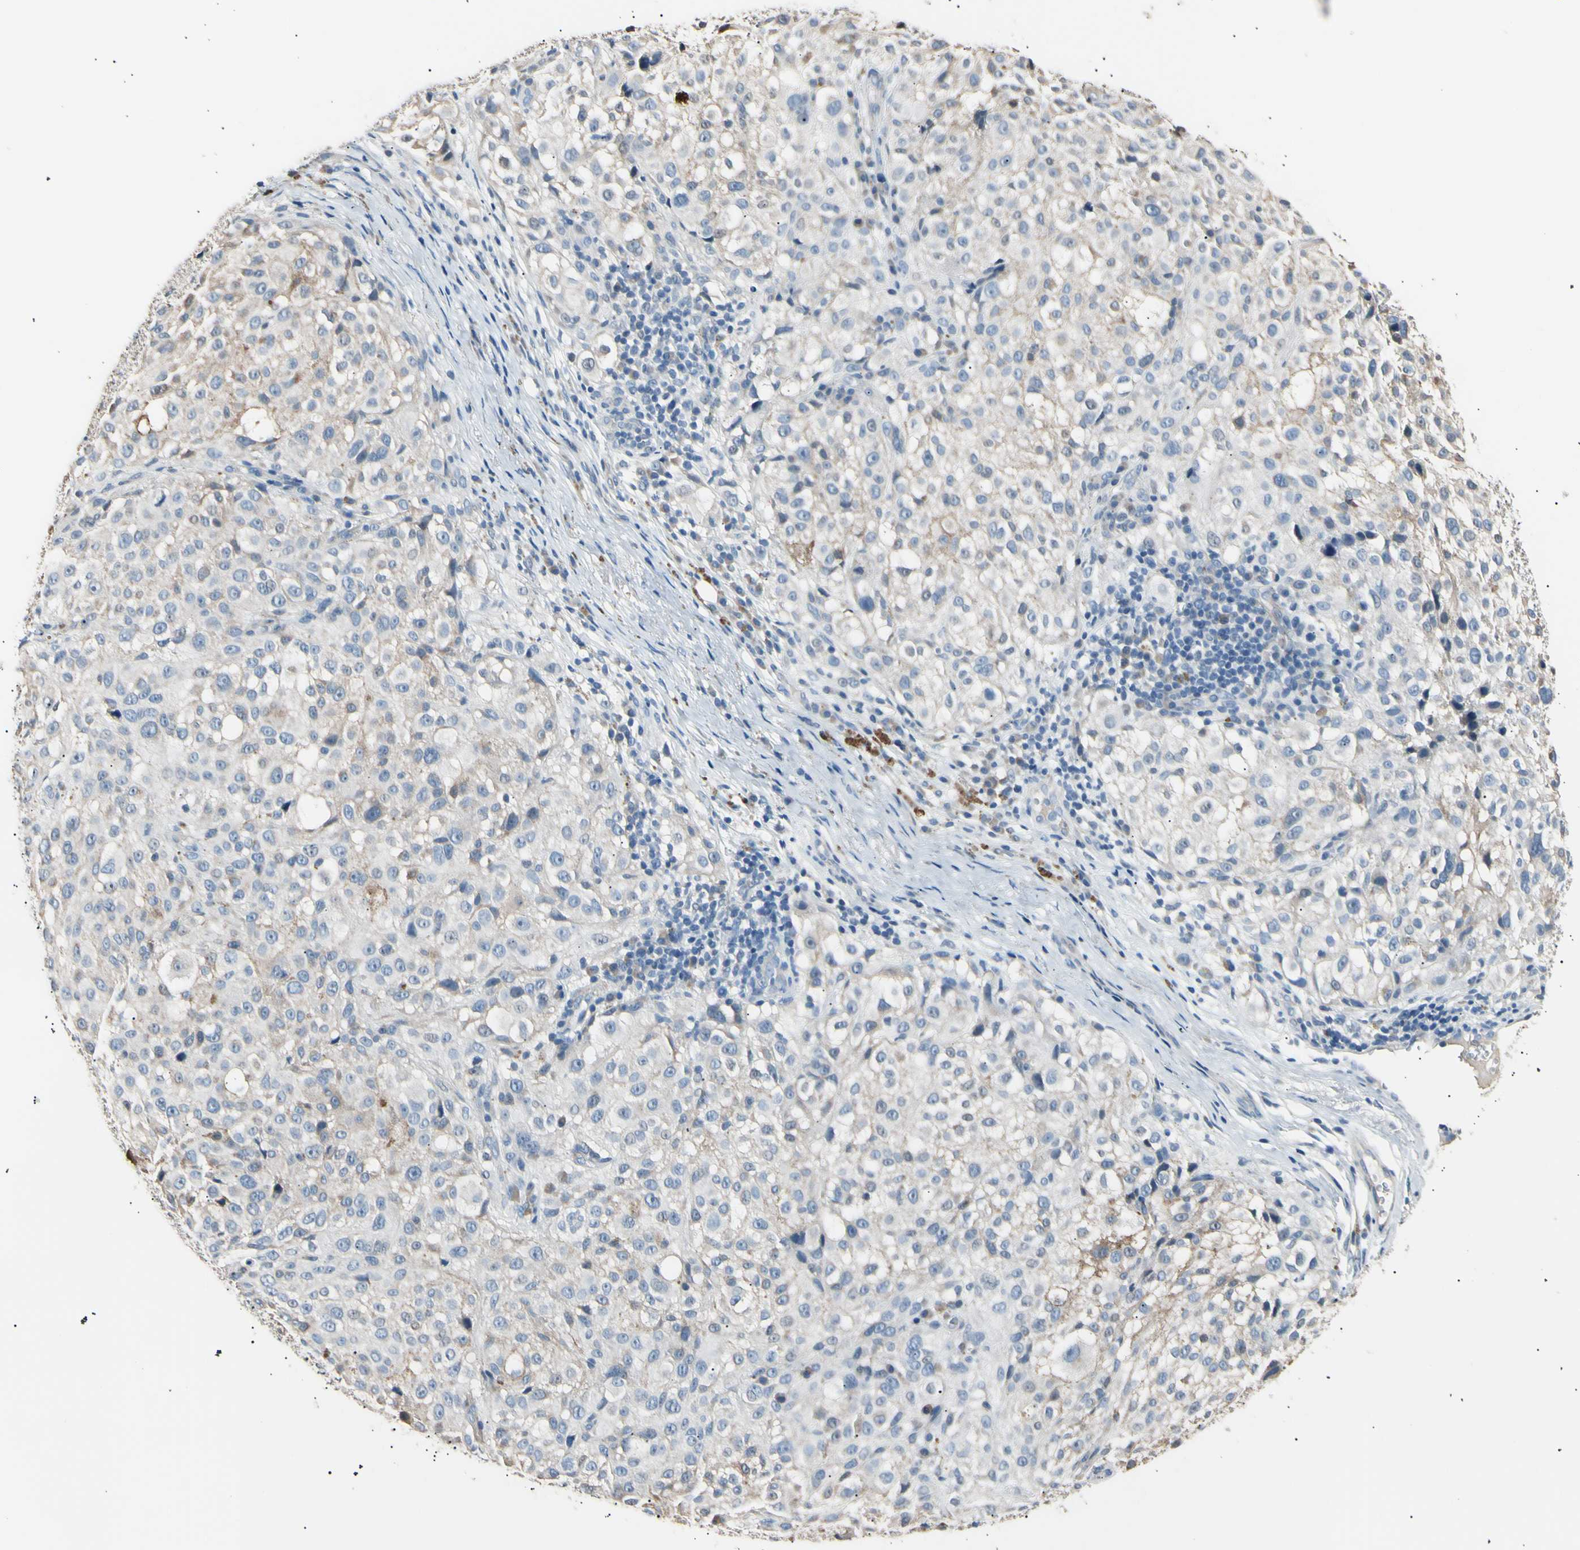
{"staining": {"intensity": "negative", "quantity": "none", "location": "none"}, "tissue": "melanoma", "cell_type": "Tumor cells", "image_type": "cancer", "snomed": [{"axis": "morphology", "description": "Necrosis, NOS"}, {"axis": "morphology", "description": "Malignant melanoma, NOS"}, {"axis": "topography", "description": "Skin"}], "caption": "High magnification brightfield microscopy of malignant melanoma stained with DAB (3,3'-diaminobenzidine) (brown) and counterstained with hematoxylin (blue): tumor cells show no significant staining.", "gene": "LDLR", "patient": {"sex": "female", "age": 87}}